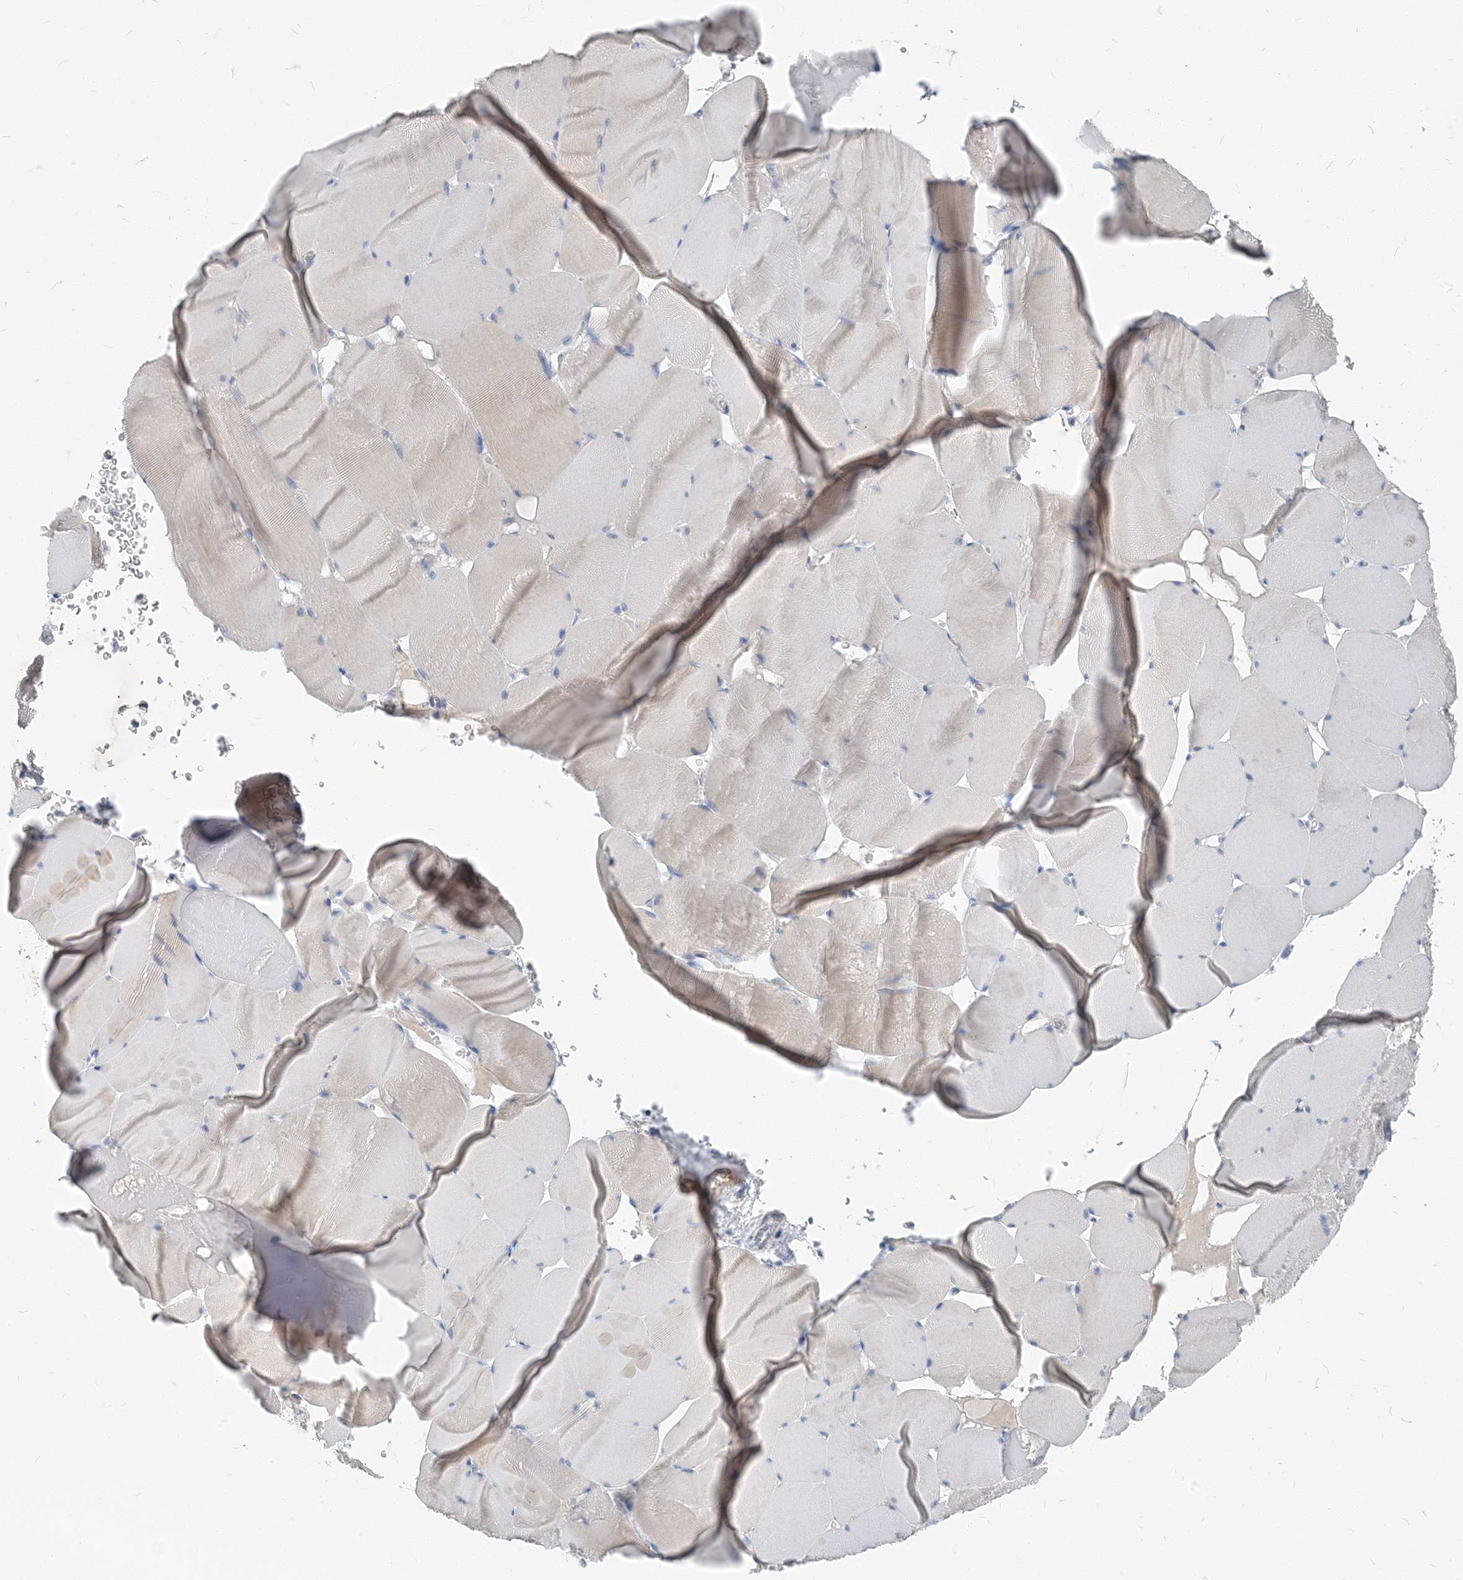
{"staining": {"intensity": "negative", "quantity": "none", "location": "none"}, "tissue": "skeletal muscle", "cell_type": "Myocytes", "image_type": "normal", "snomed": [{"axis": "morphology", "description": "Normal tissue, NOS"}, {"axis": "topography", "description": "Skeletal muscle"}], "caption": "DAB (3,3'-diaminobenzidine) immunohistochemical staining of benign skeletal muscle exhibits no significant staining in myocytes.", "gene": "NCOA7", "patient": {"sex": "male", "age": 62}}